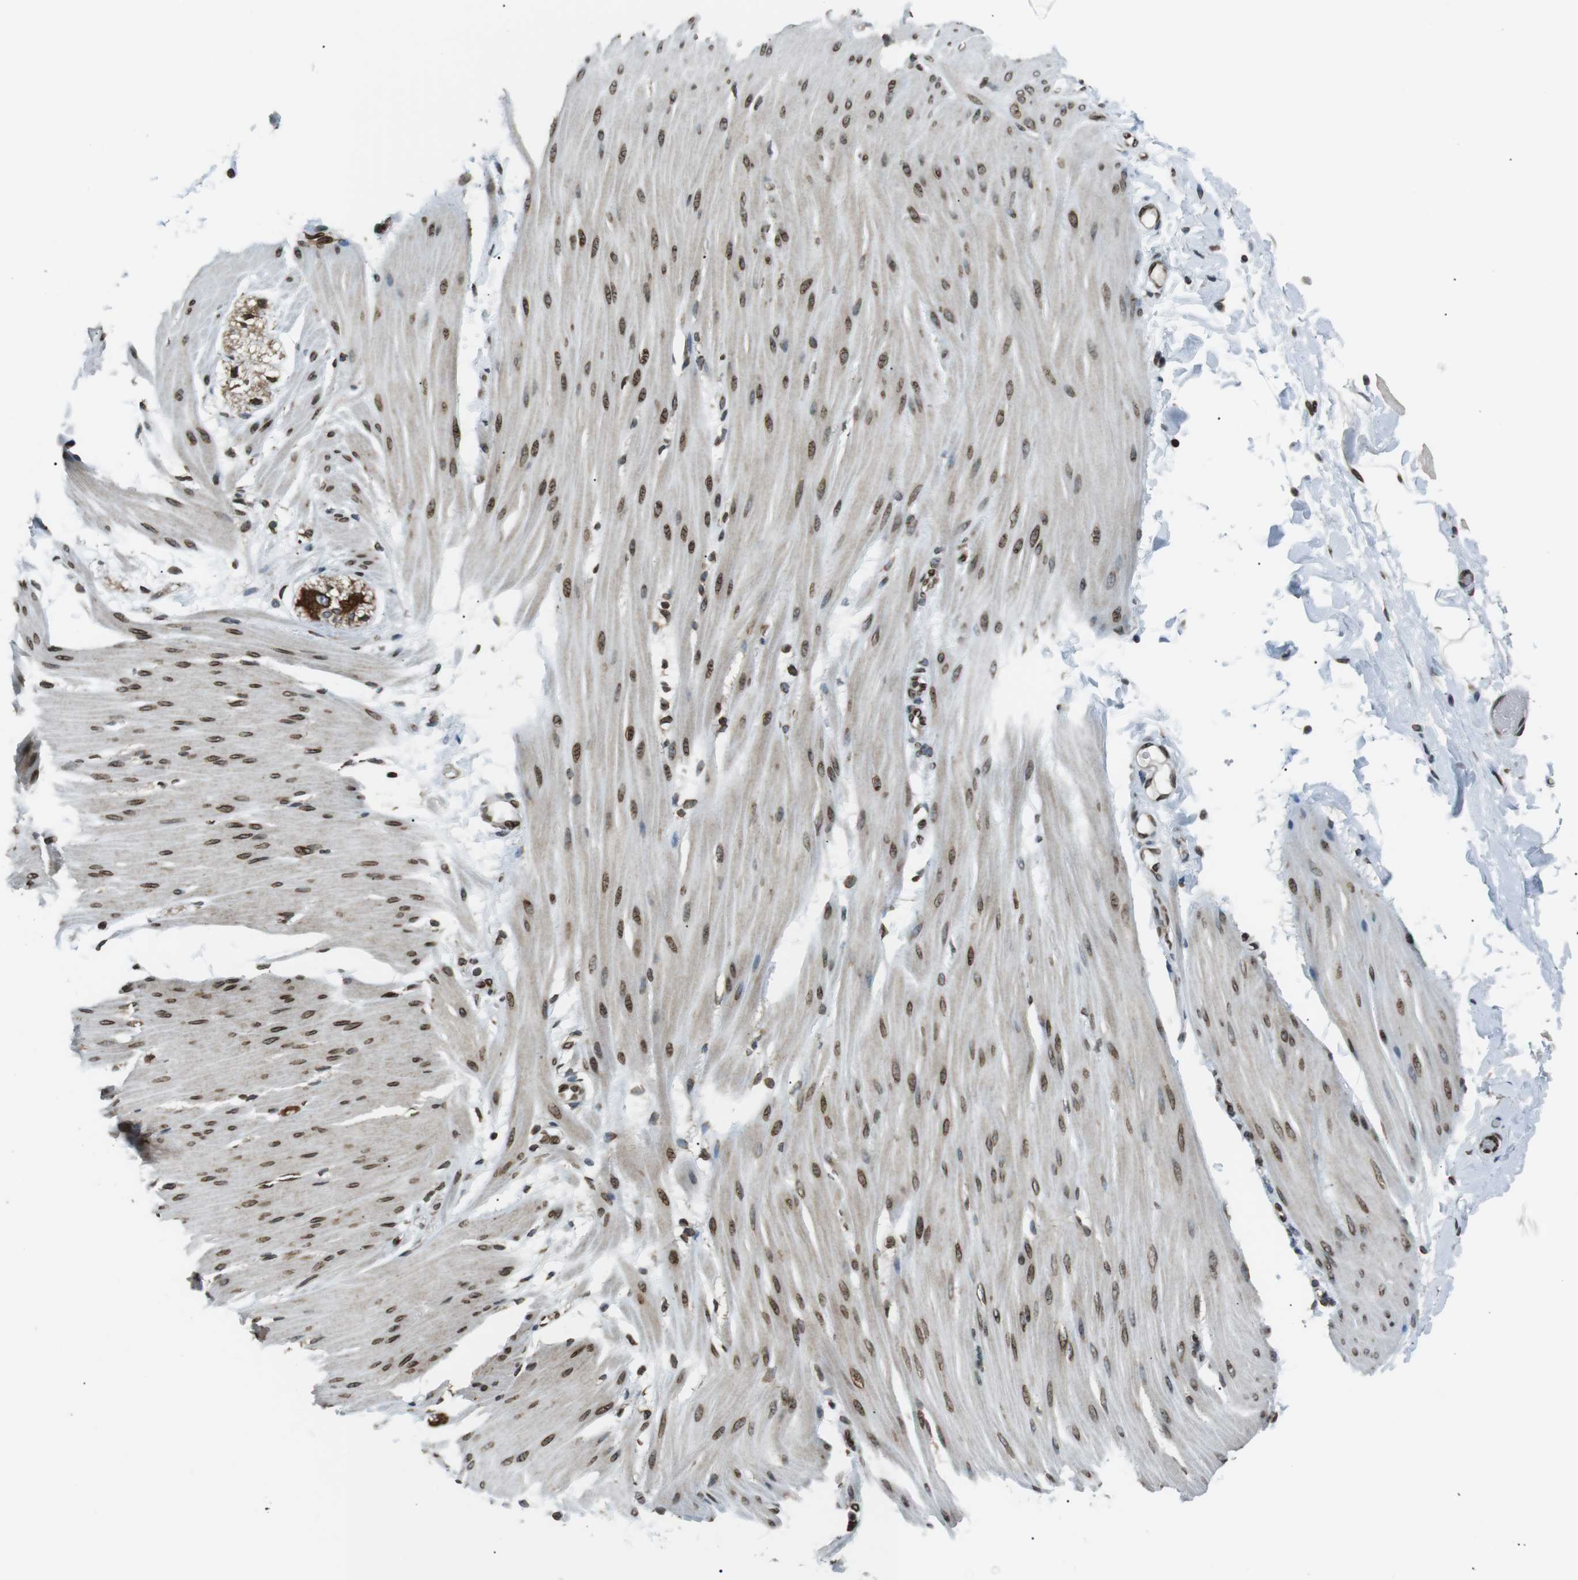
{"staining": {"intensity": "strong", "quantity": "25%-75%", "location": "nuclear"}, "tissue": "smooth muscle", "cell_type": "Smooth muscle cells", "image_type": "normal", "snomed": [{"axis": "morphology", "description": "Normal tissue, NOS"}, {"axis": "topography", "description": "Smooth muscle"}, {"axis": "topography", "description": "Colon"}], "caption": "Protein staining exhibits strong nuclear staining in about 25%-75% of smooth muscle cells in normal smooth muscle. The staining is performed using DAB brown chromogen to label protein expression. The nuclei are counter-stained blue using hematoxylin.", "gene": "TMX4", "patient": {"sex": "male", "age": 67}}